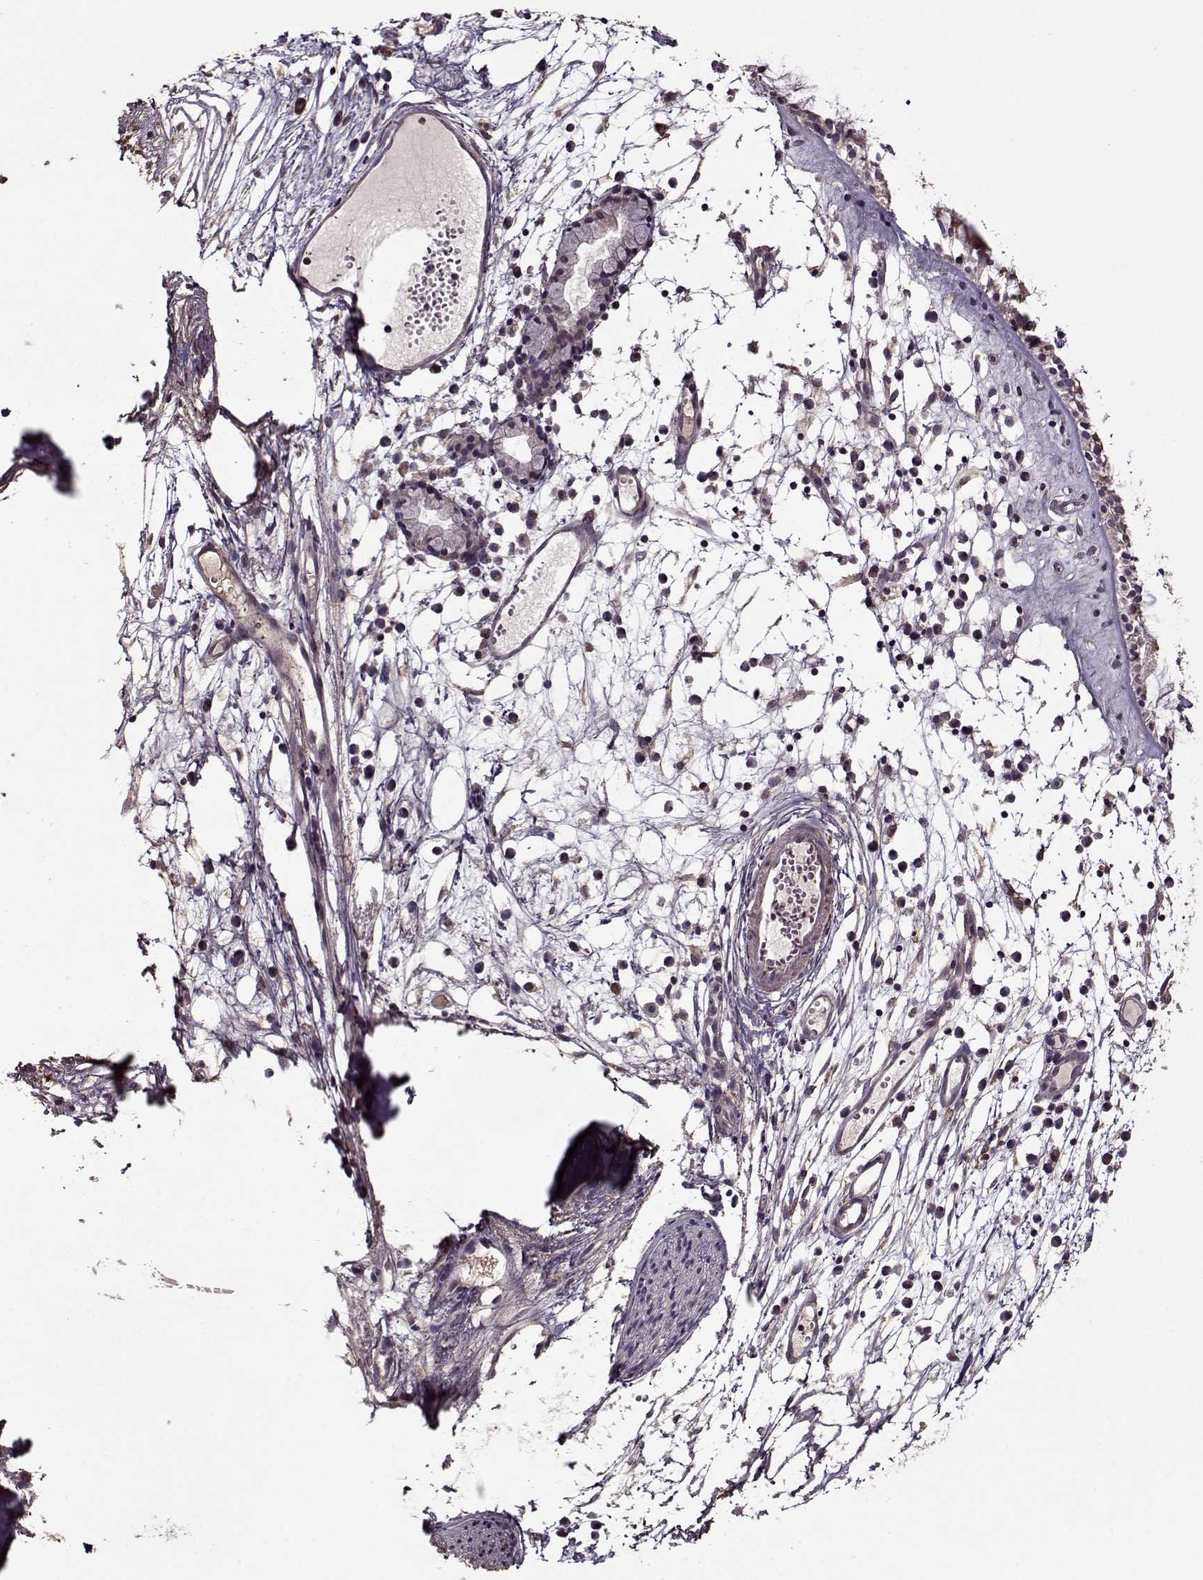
{"staining": {"intensity": "negative", "quantity": "none", "location": "none"}, "tissue": "nasopharynx", "cell_type": "Respiratory epithelial cells", "image_type": "normal", "snomed": [{"axis": "morphology", "description": "Normal tissue, NOS"}, {"axis": "topography", "description": "Nasopharynx"}], "caption": "Immunohistochemical staining of benign human nasopharynx demonstrates no significant staining in respiratory epithelial cells. Brightfield microscopy of immunohistochemistry (IHC) stained with DAB (3,3'-diaminobenzidine) (brown) and hematoxylin (blue), captured at high magnification.", "gene": "IMMP1L", "patient": {"sex": "female", "age": 85}}